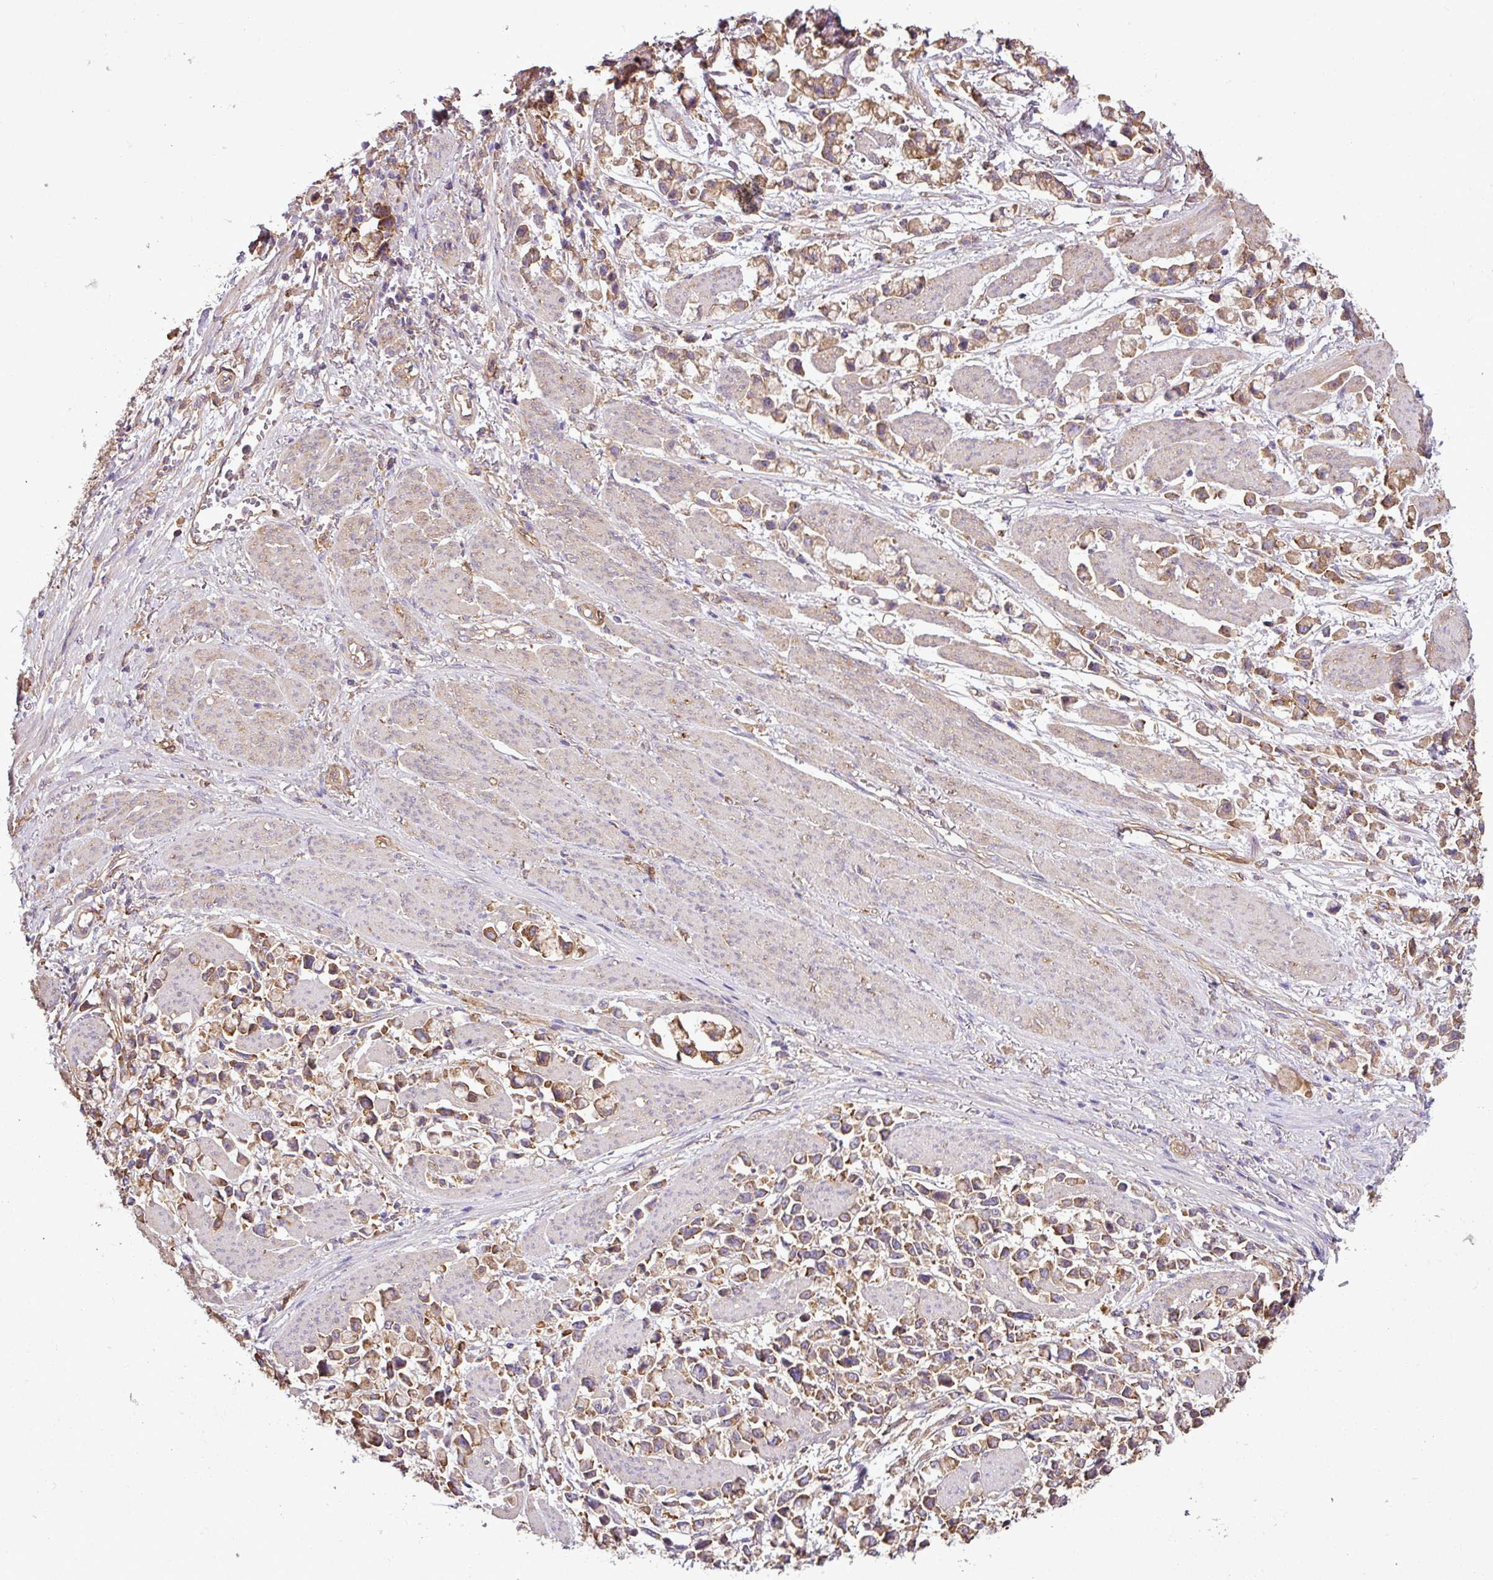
{"staining": {"intensity": "moderate", "quantity": ">75%", "location": "cytoplasmic/membranous"}, "tissue": "stomach cancer", "cell_type": "Tumor cells", "image_type": "cancer", "snomed": [{"axis": "morphology", "description": "Adenocarcinoma, NOS"}, {"axis": "topography", "description": "Stomach"}], "caption": "High-power microscopy captured an immunohistochemistry (IHC) photomicrograph of adenocarcinoma (stomach), revealing moderate cytoplasmic/membranous staining in approximately >75% of tumor cells. (Brightfield microscopy of DAB IHC at high magnification).", "gene": "PACSIN2", "patient": {"sex": "female", "age": 81}}